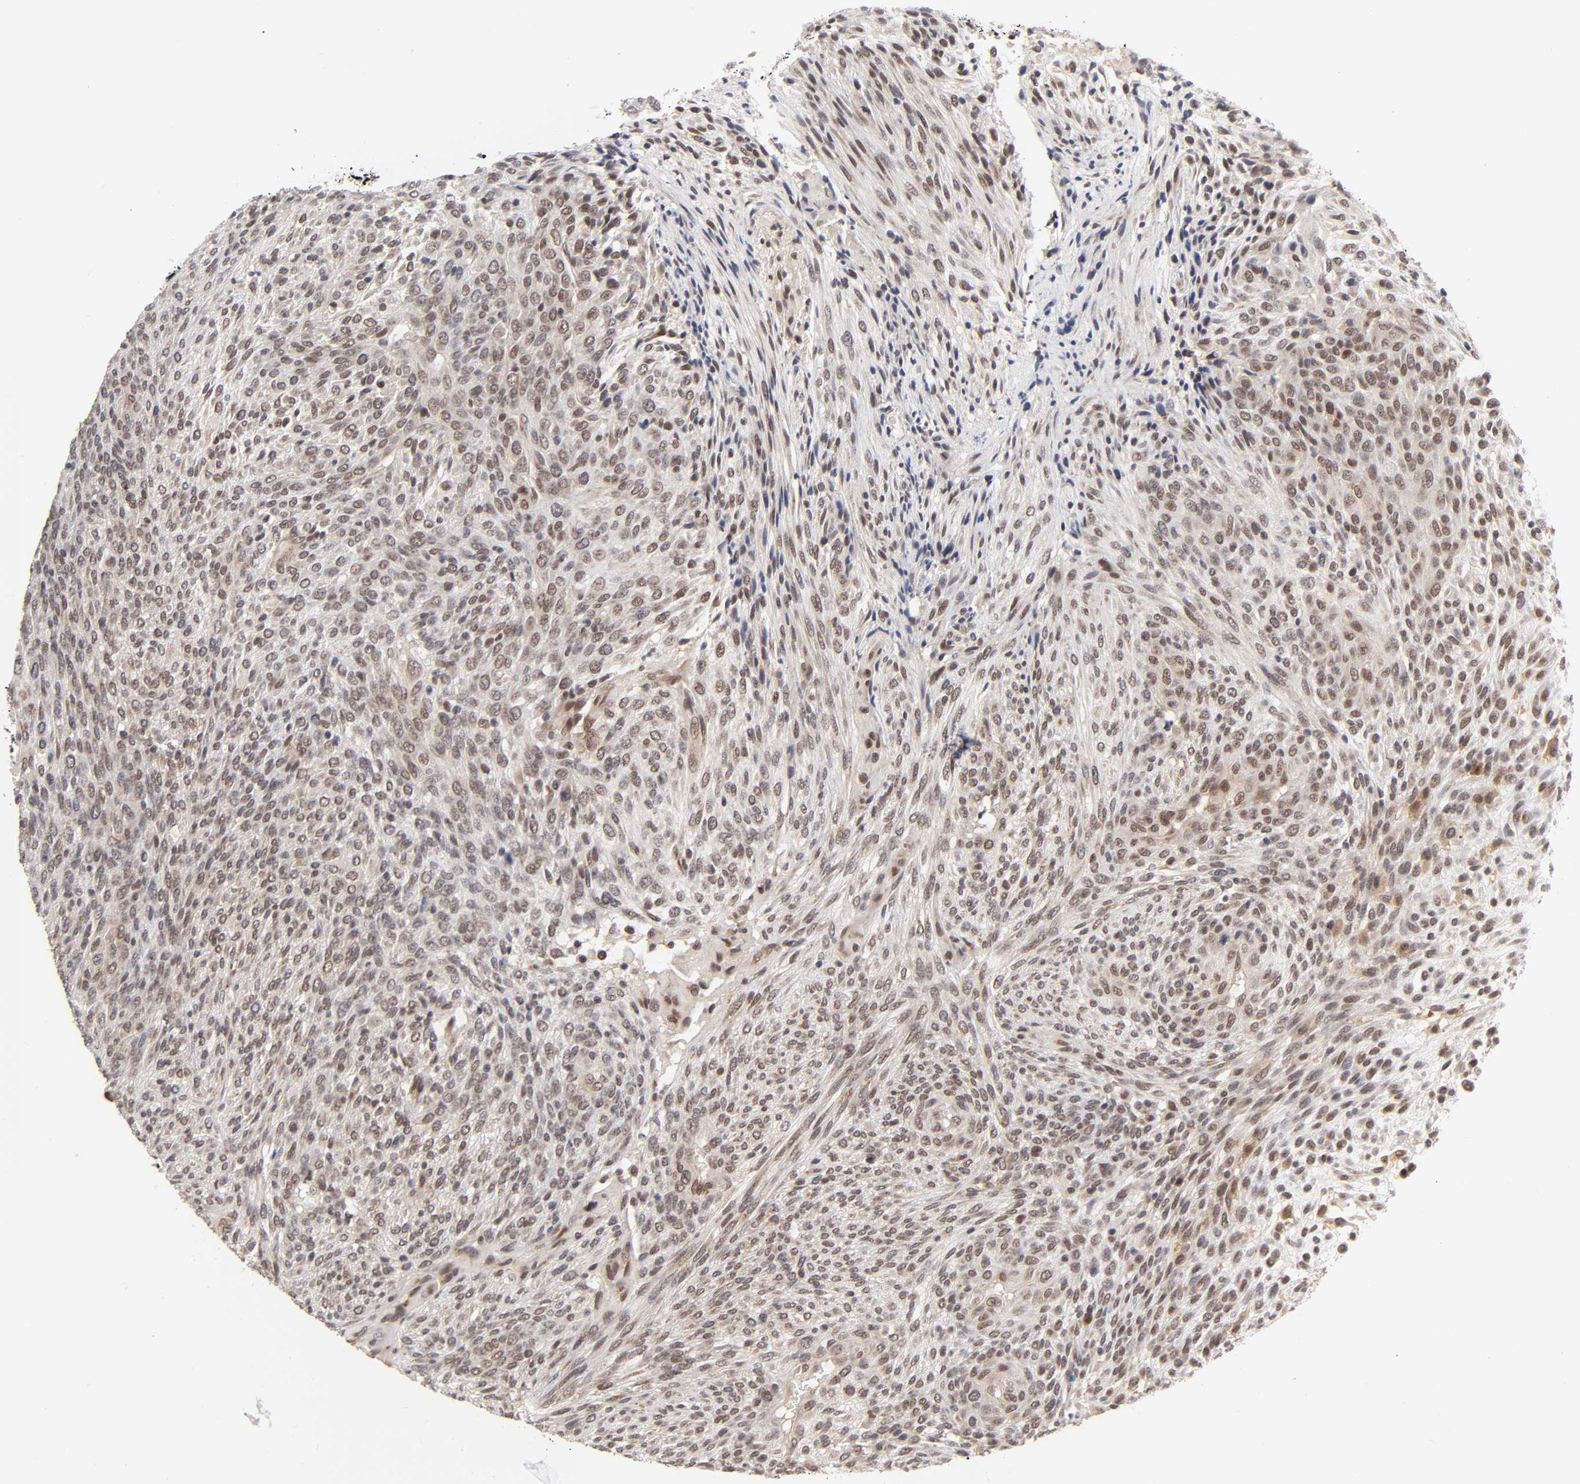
{"staining": {"intensity": "moderate", "quantity": ">75%", "location": "nuclear"}, "tissue": "glioma", "cell_type": "Tumor cells", "image_type": "cancer", "snomed": [{"axis": "morphology", "description": "Glioma, malignant, High grade"}, {"axis": "topography", "description": "Cerebral cortex"}], "caption": "Protein staining of high-grade glioma (malignant) tissue exhibits moderate nuclear expression in about >75% of tumor cells.", "gene": "EP300", "patient": {"sex": "female", "age": 55}}